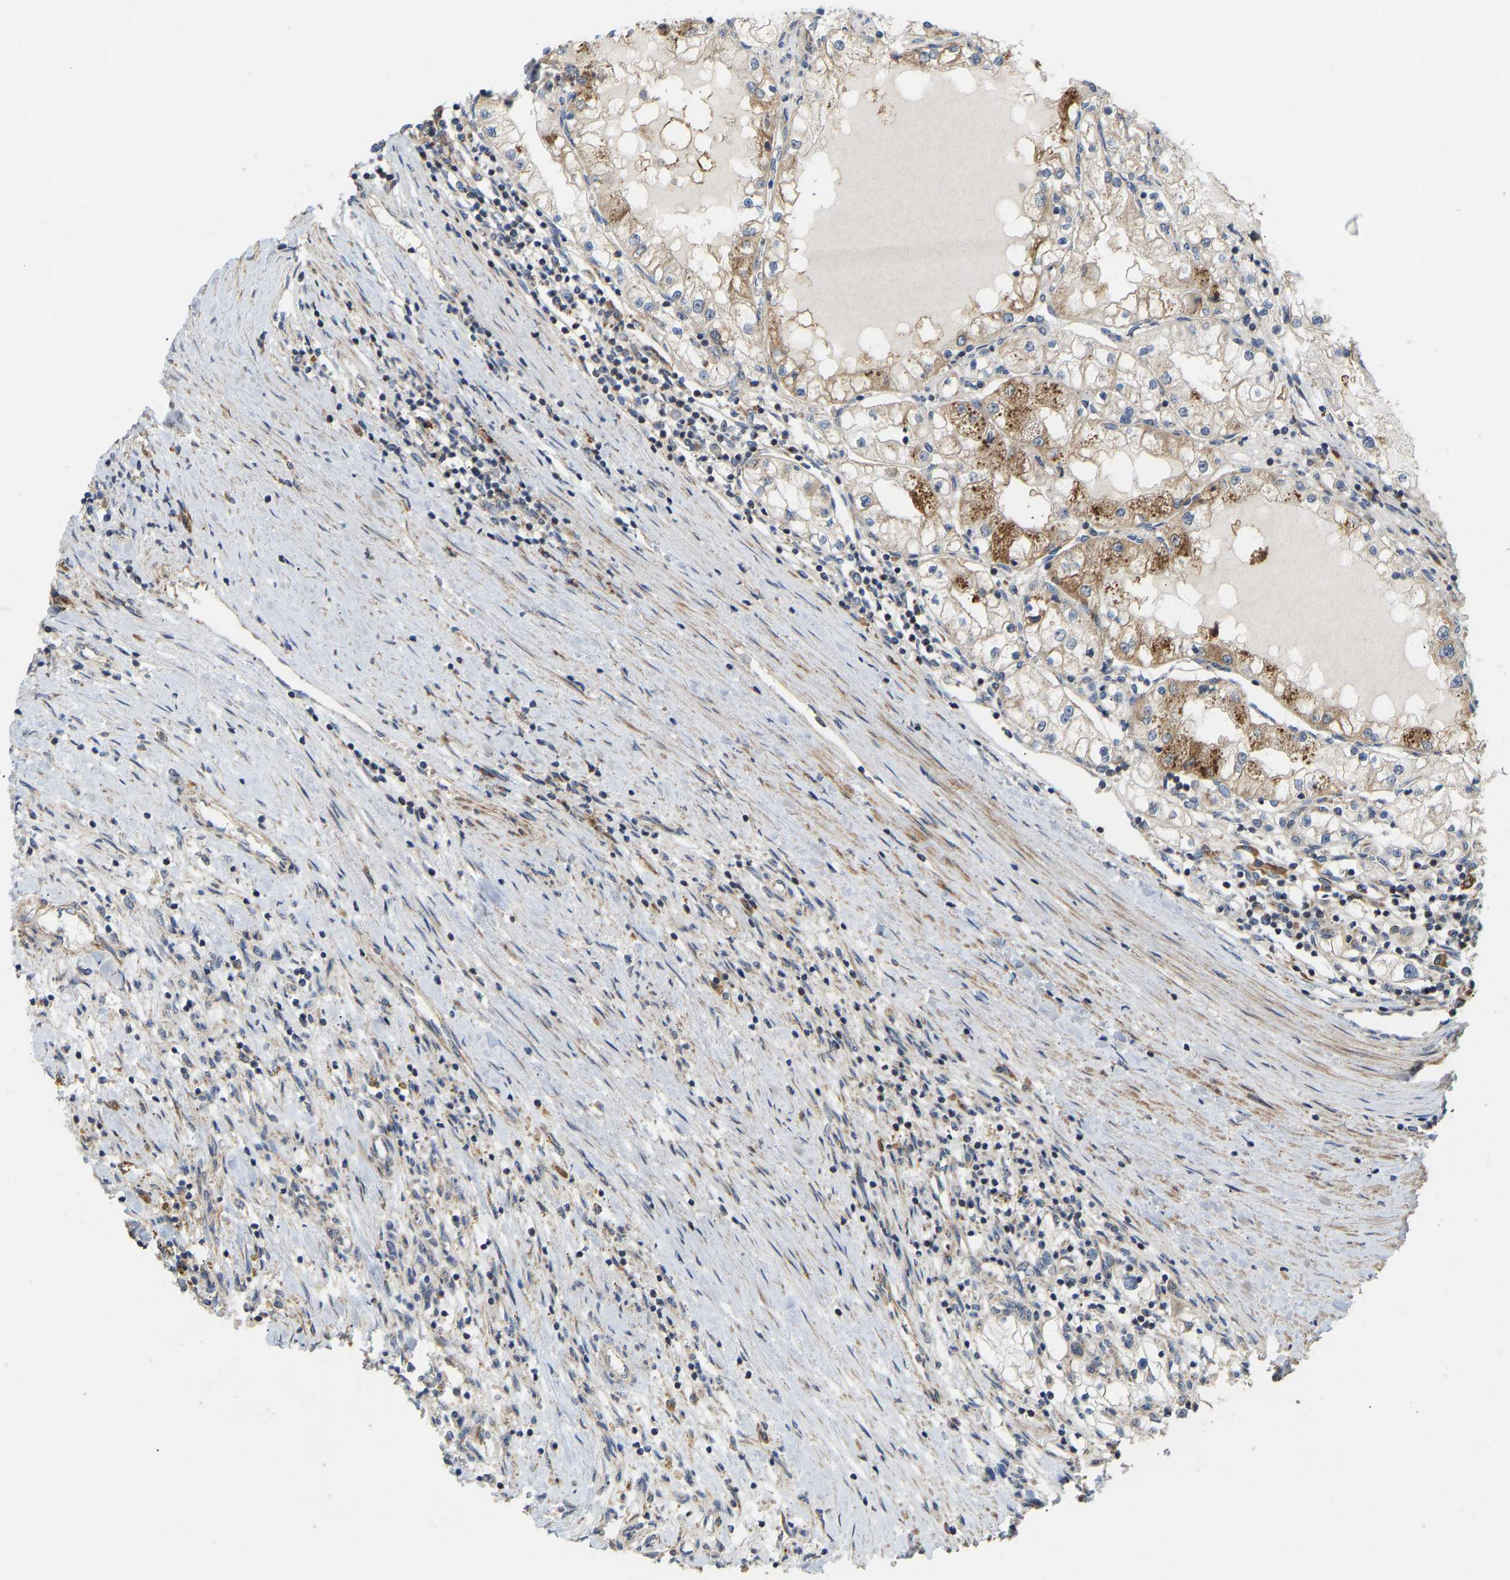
{"staining": {"intensity": "moderate", "quantity": "<25%", "location": "cytoplasmic/membranous"}, "tissue": "renal cancer", "cell_type": "Tumor cells", "image_type": "cancer", "snomed": [{"axis": "morphology", "description": "Adenocarcinoma, NOS"}, {"axis": "topography", "description": "Kidney"}], "caption": "Human renal adenocarcinoma stained for a protein (brown) demonstrates moderate cytoplasmic/membranous positive staining in about <25% of tumor cells.", "gene": "HACD2", "patient": {"sex": "male", "age": 82}}